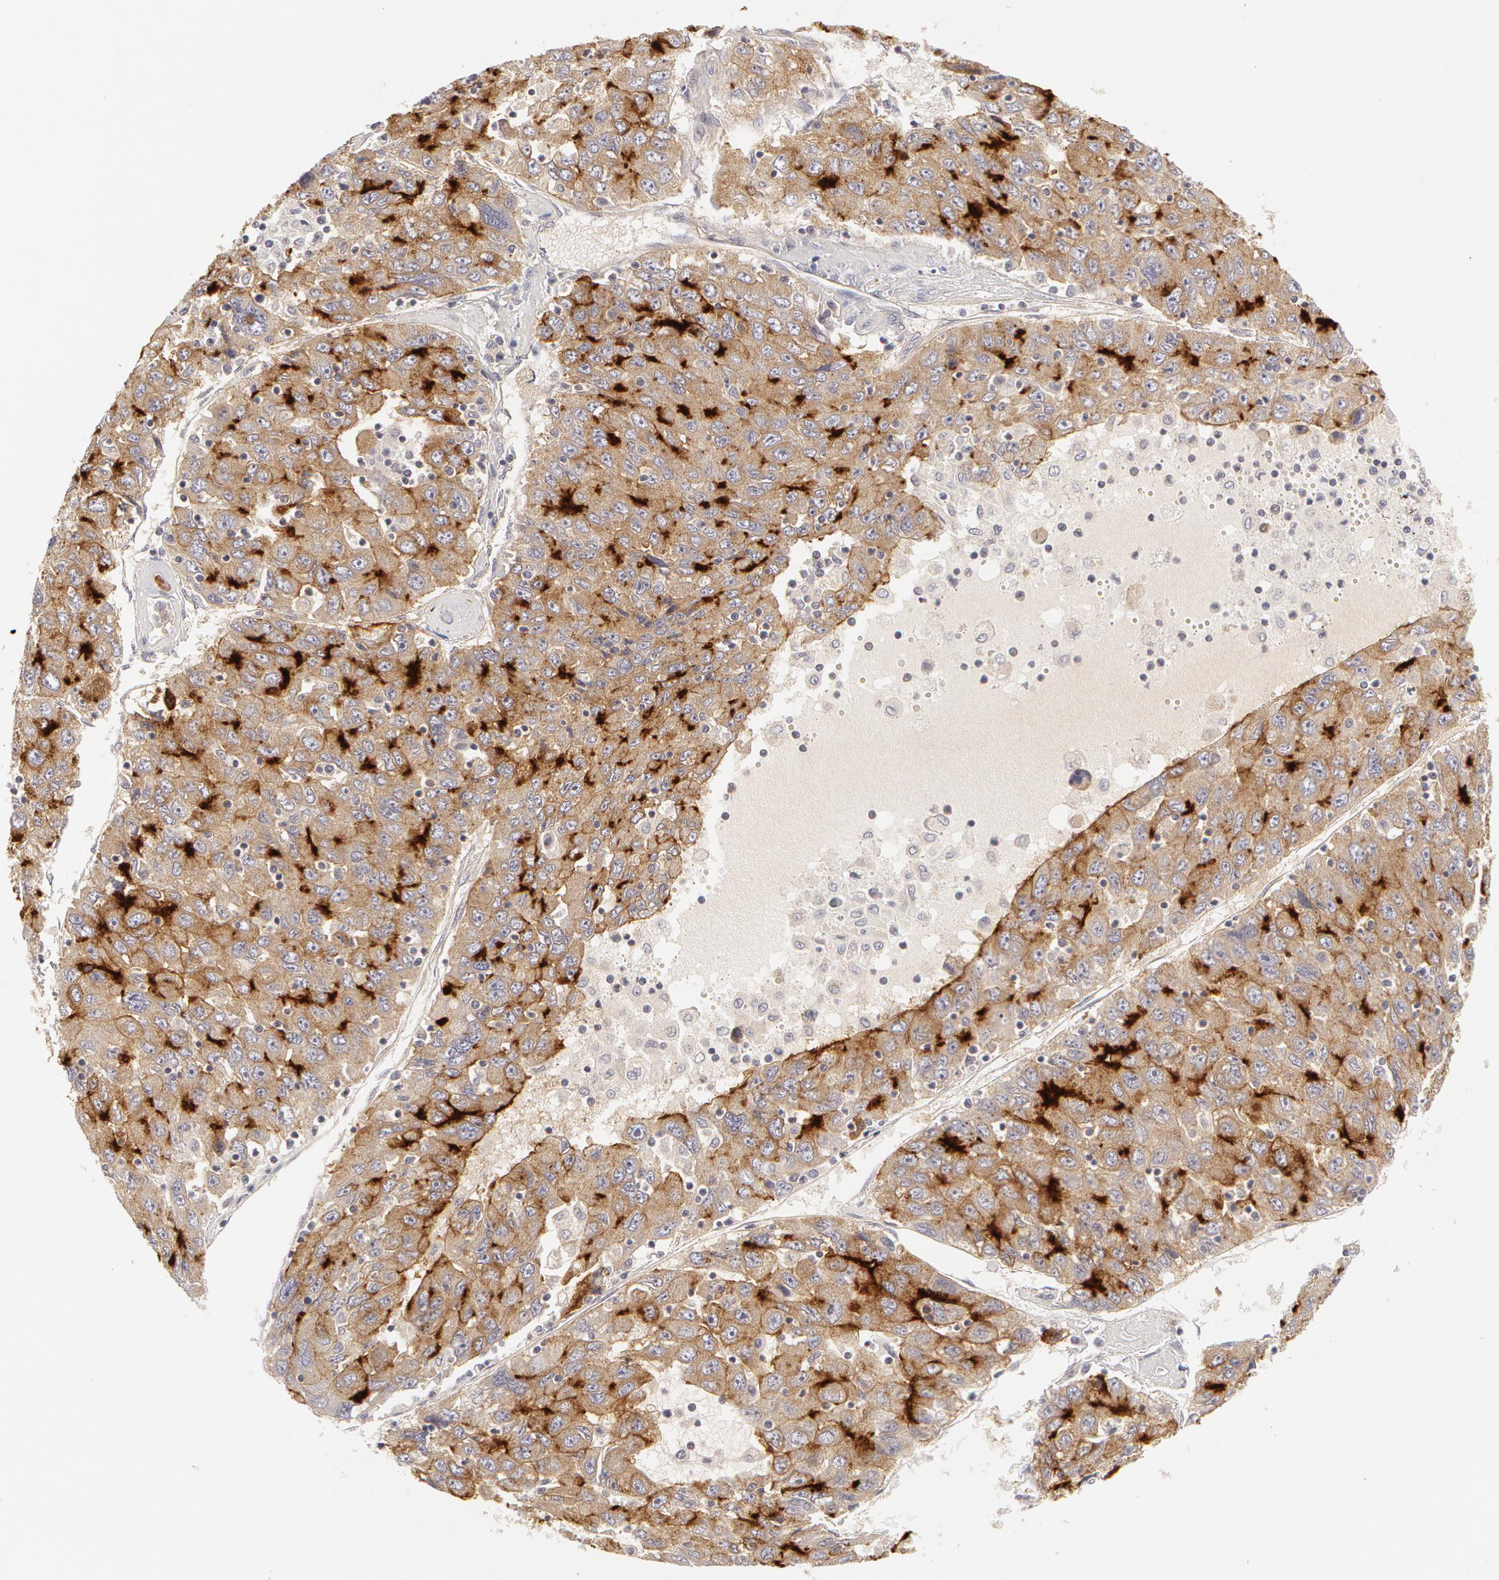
{"staining": {"intensity": "strong", "quantity": ">75%", "location": "cytoplasmic/membranous"}, "tissue": "liver cancer", "cell_type": "Tumor cells", "image_type": "cancer", "snomed": [{"axis": "morphology", "description": "Carcinoma, Hepatocellular, NOS"}, {"axis": "topography", "description": "Liver"}], "caption": "Hepatocellular carcinoma (liver) stained with a protein marker reveals strong staining in tumor cells.", "gene": "ABCB1", "patient": {"sex": "male", "age": 49}}